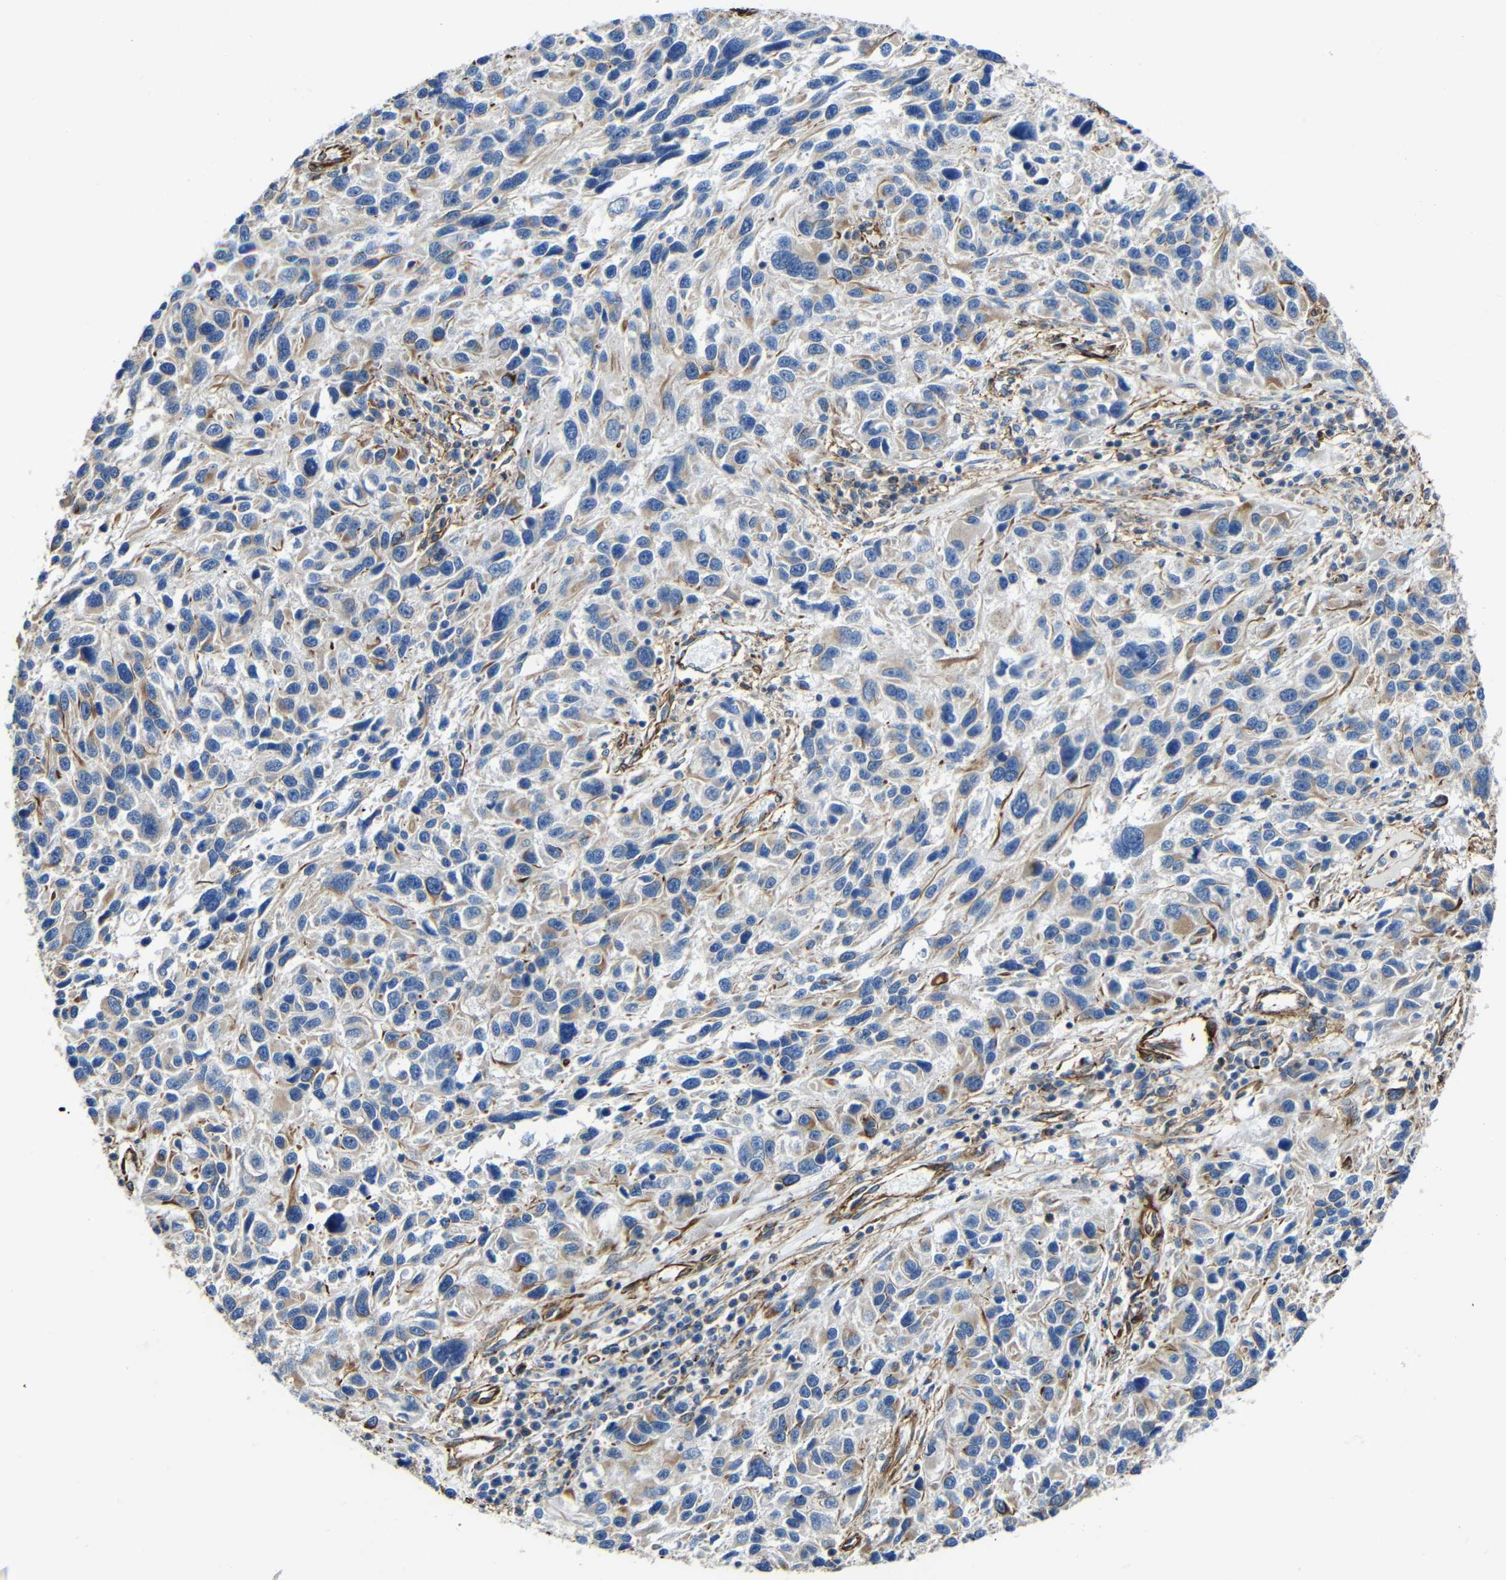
{"staining": {"intensity": "weak", "quantity": "25%-75%", "location": "cytoplasmic/membranous"}, "tissue": "melanoma", "cell_type": "Tumor cells", "image_type": "cancer", "snomed": [{"axis": "morphology", "description": "Malignant melanoma, NOS"}, {"axis": "topography", "description": "Skin"}], "caption": "The histopathology image exhibits immunohistochemical staining of malignant melanoma. There is weak cytoplasmic/membranous expression is identified in approximately 25%-75% of tumor cells. The staining was performed using DAB (3,3'-diaminobenzidine), with brown indicating positive protein expression. Nuclei are stained blue with hematoxylin.", "gene": "IGSF10", "patient": {"sex": "male", "age": 53}}